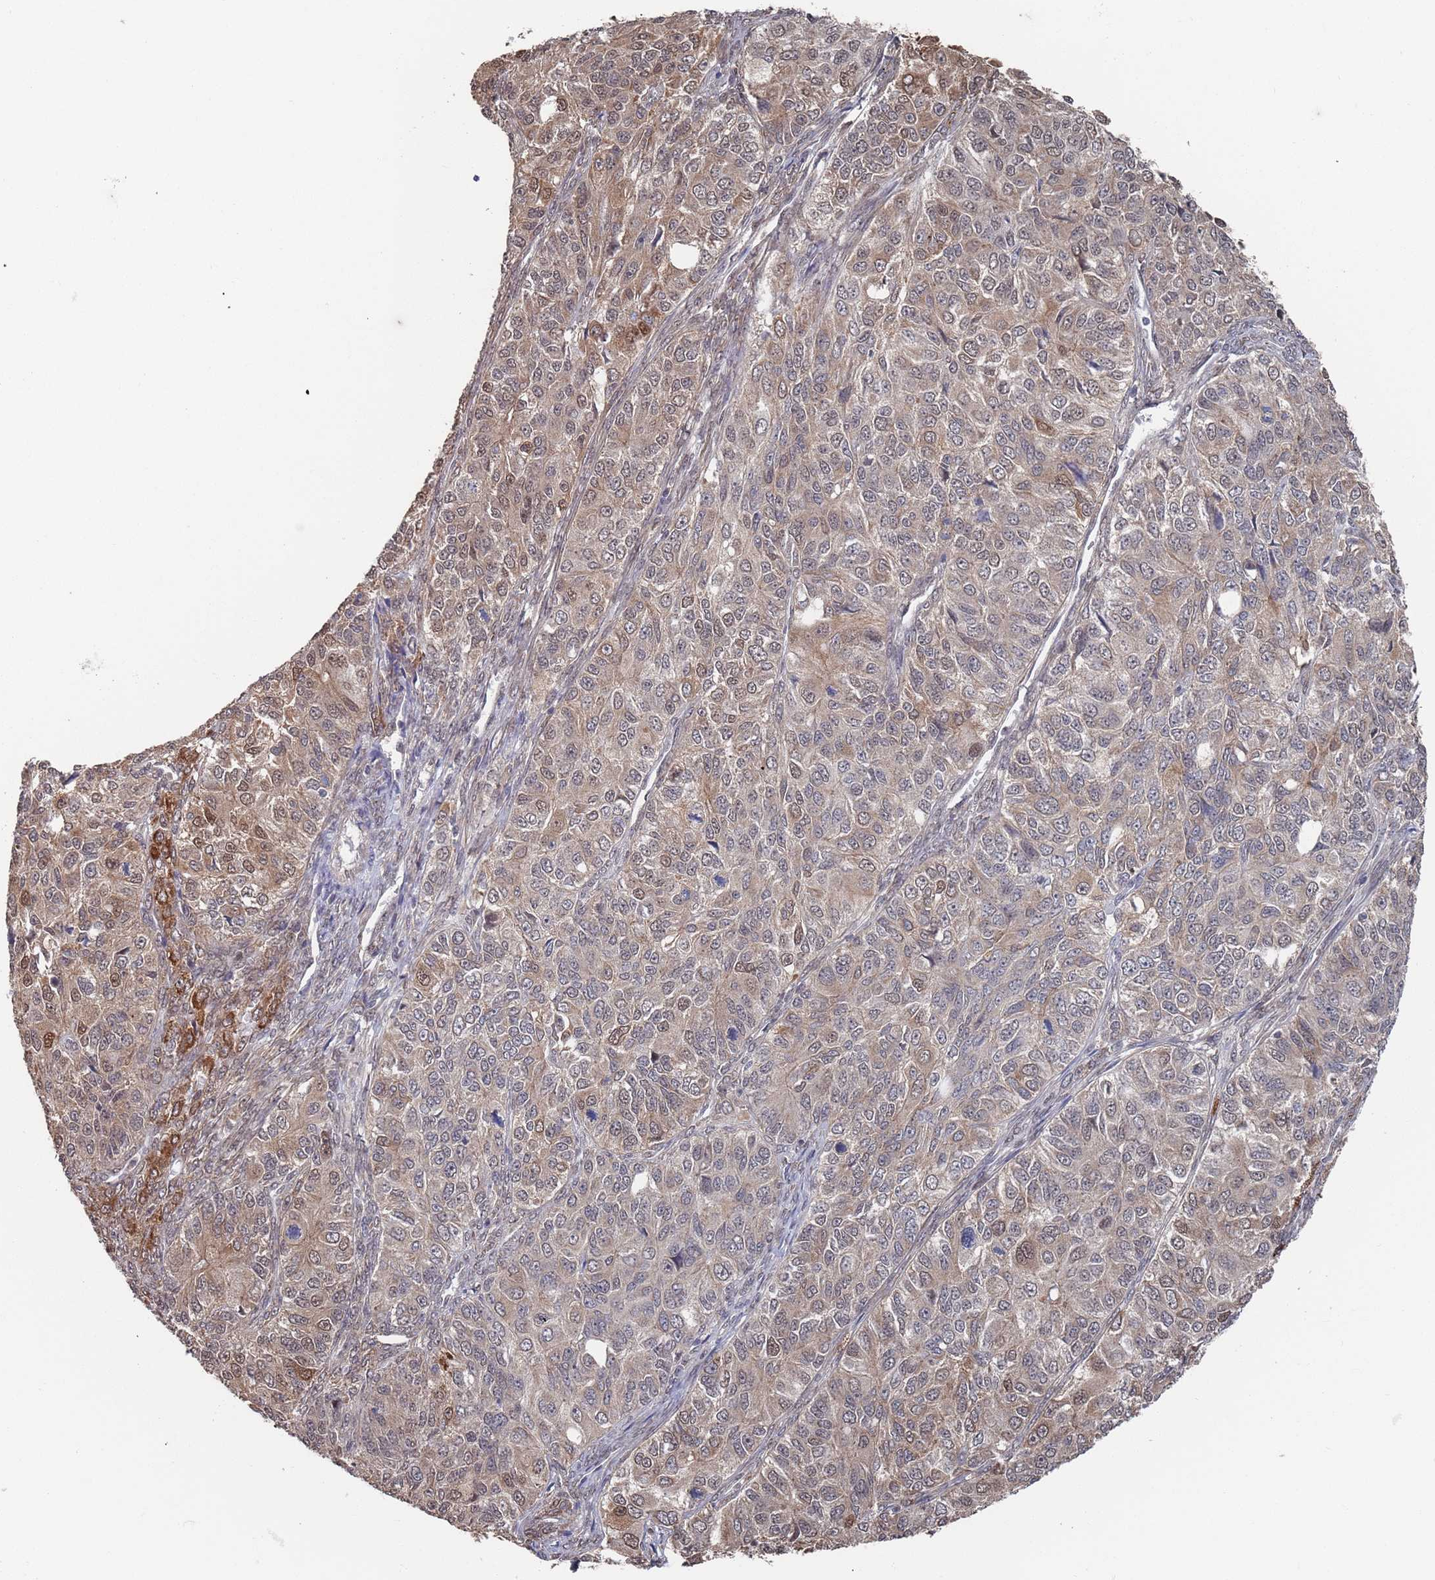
{"staining": {"intensity": "moderate", "quantity": "25%-75%", "location": "cytoplasmic/membranous,nuclear"}, "tissue": "ovarian cancer", "cell_type": "Tumor cells", "image_type": "cancer", "snomed": [{"axis": "morphology", "description": "Carcinoma, endometroid"}, {"axis": "topography", "description": "Ovary"}], "caption": "Protein expression analysis of human ovarian cancer (endometroid carcinoma) reveals moderate cytoplasmic/membranous and nuclear staining in about 25%-75% of tumor cells. The staining was performed using DAB to visualize the protein expression in brown, while the nuclei were stained in blue with hematoxylin (Magnification: 20x).", "gene": "DGKD", "patient": {"sex": "female", "age": 51}}